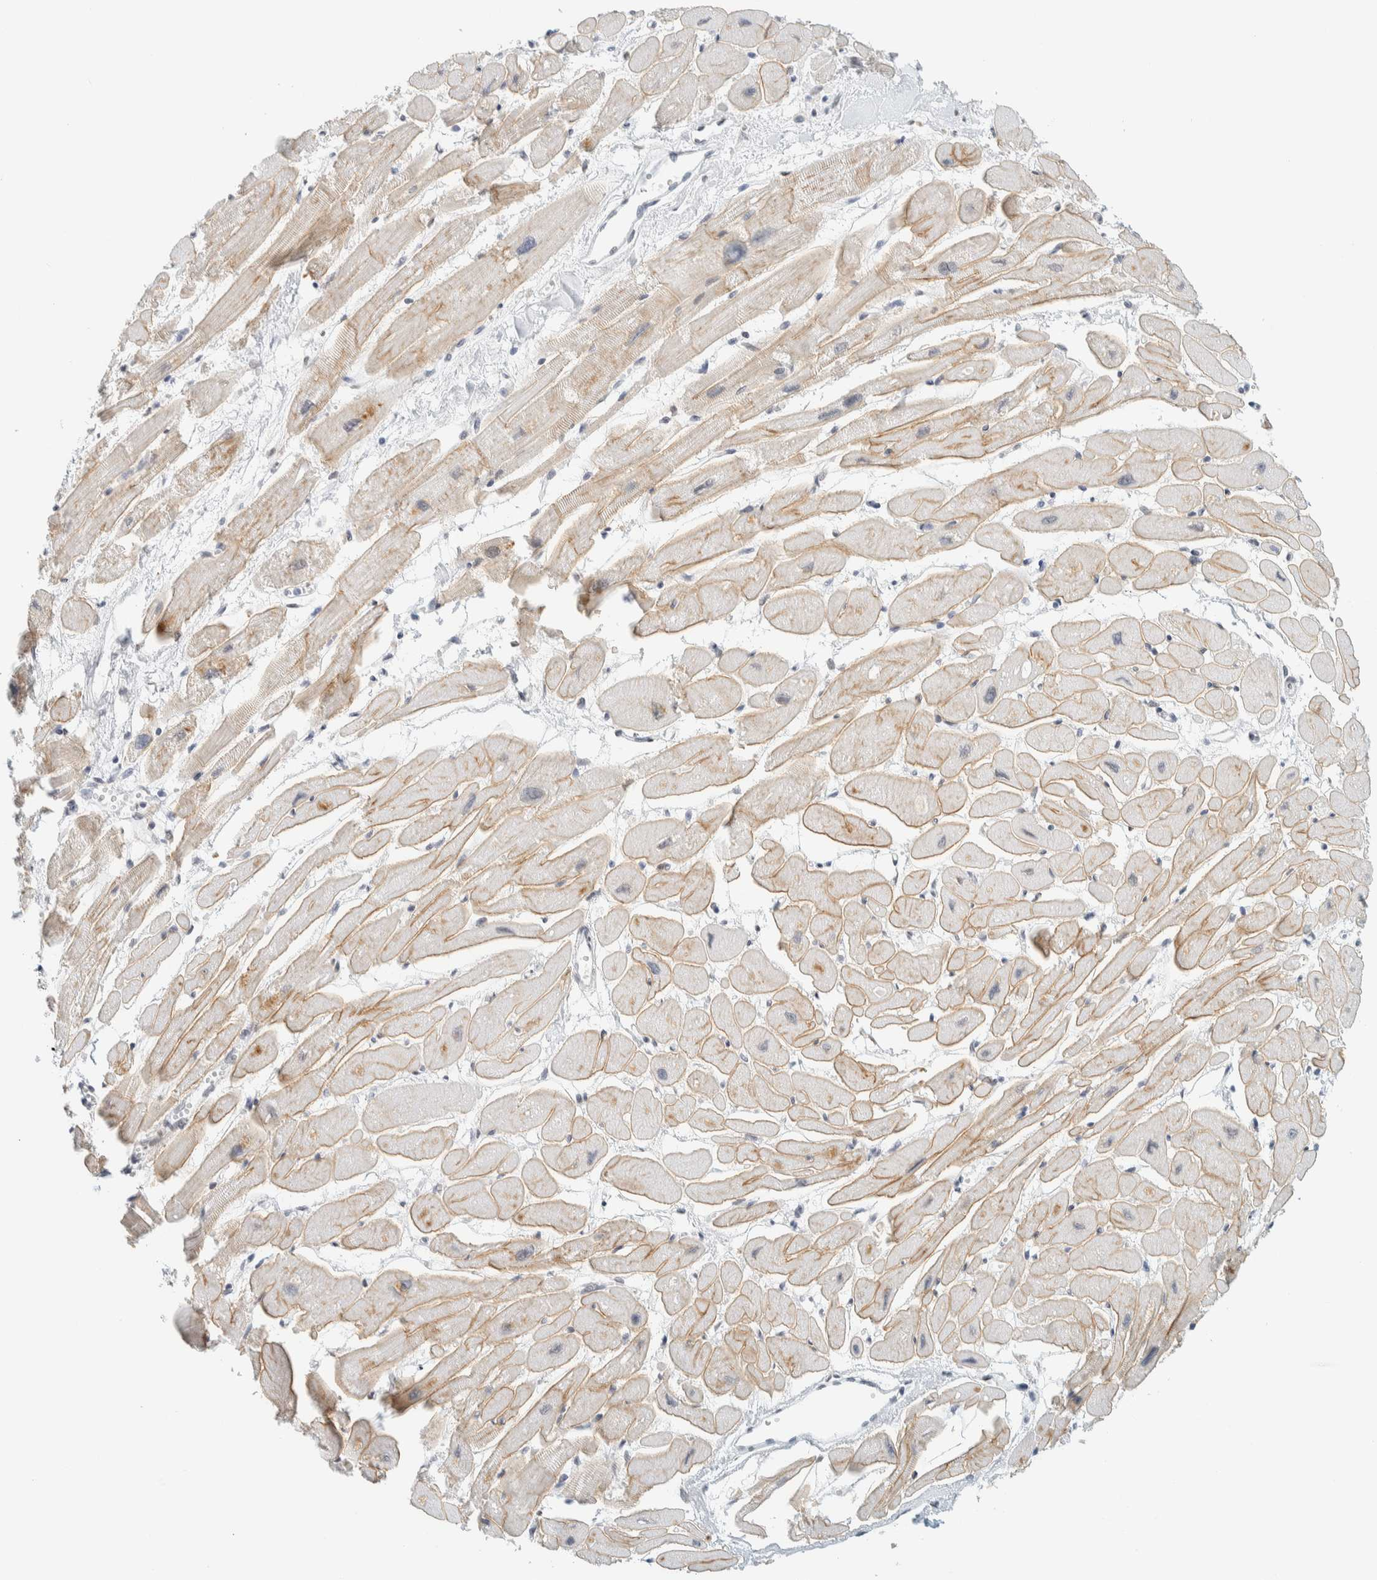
{"staining": {"intensity": "moderate", "quantity": ">75%", "location": "cytoplasmic/membranous"}, "tissue": "heart muscle", "cell_type": "Cardiomyocytes", "image_type": "normal", "snomed": [{"axis": "morphology", "description": "Normal tissue, NOS"}, {"axis": "topography", "description": "Heart"}], "caption": "Immunohistochemical staining of benign human heart muscle demonstrates >75% levels of moderate cytoplasmic/membranous protein staining in about >75% of cardiomyocytes.", "gene": "C1QTNF12", "patient": {"sex": "female", "age": 54}}